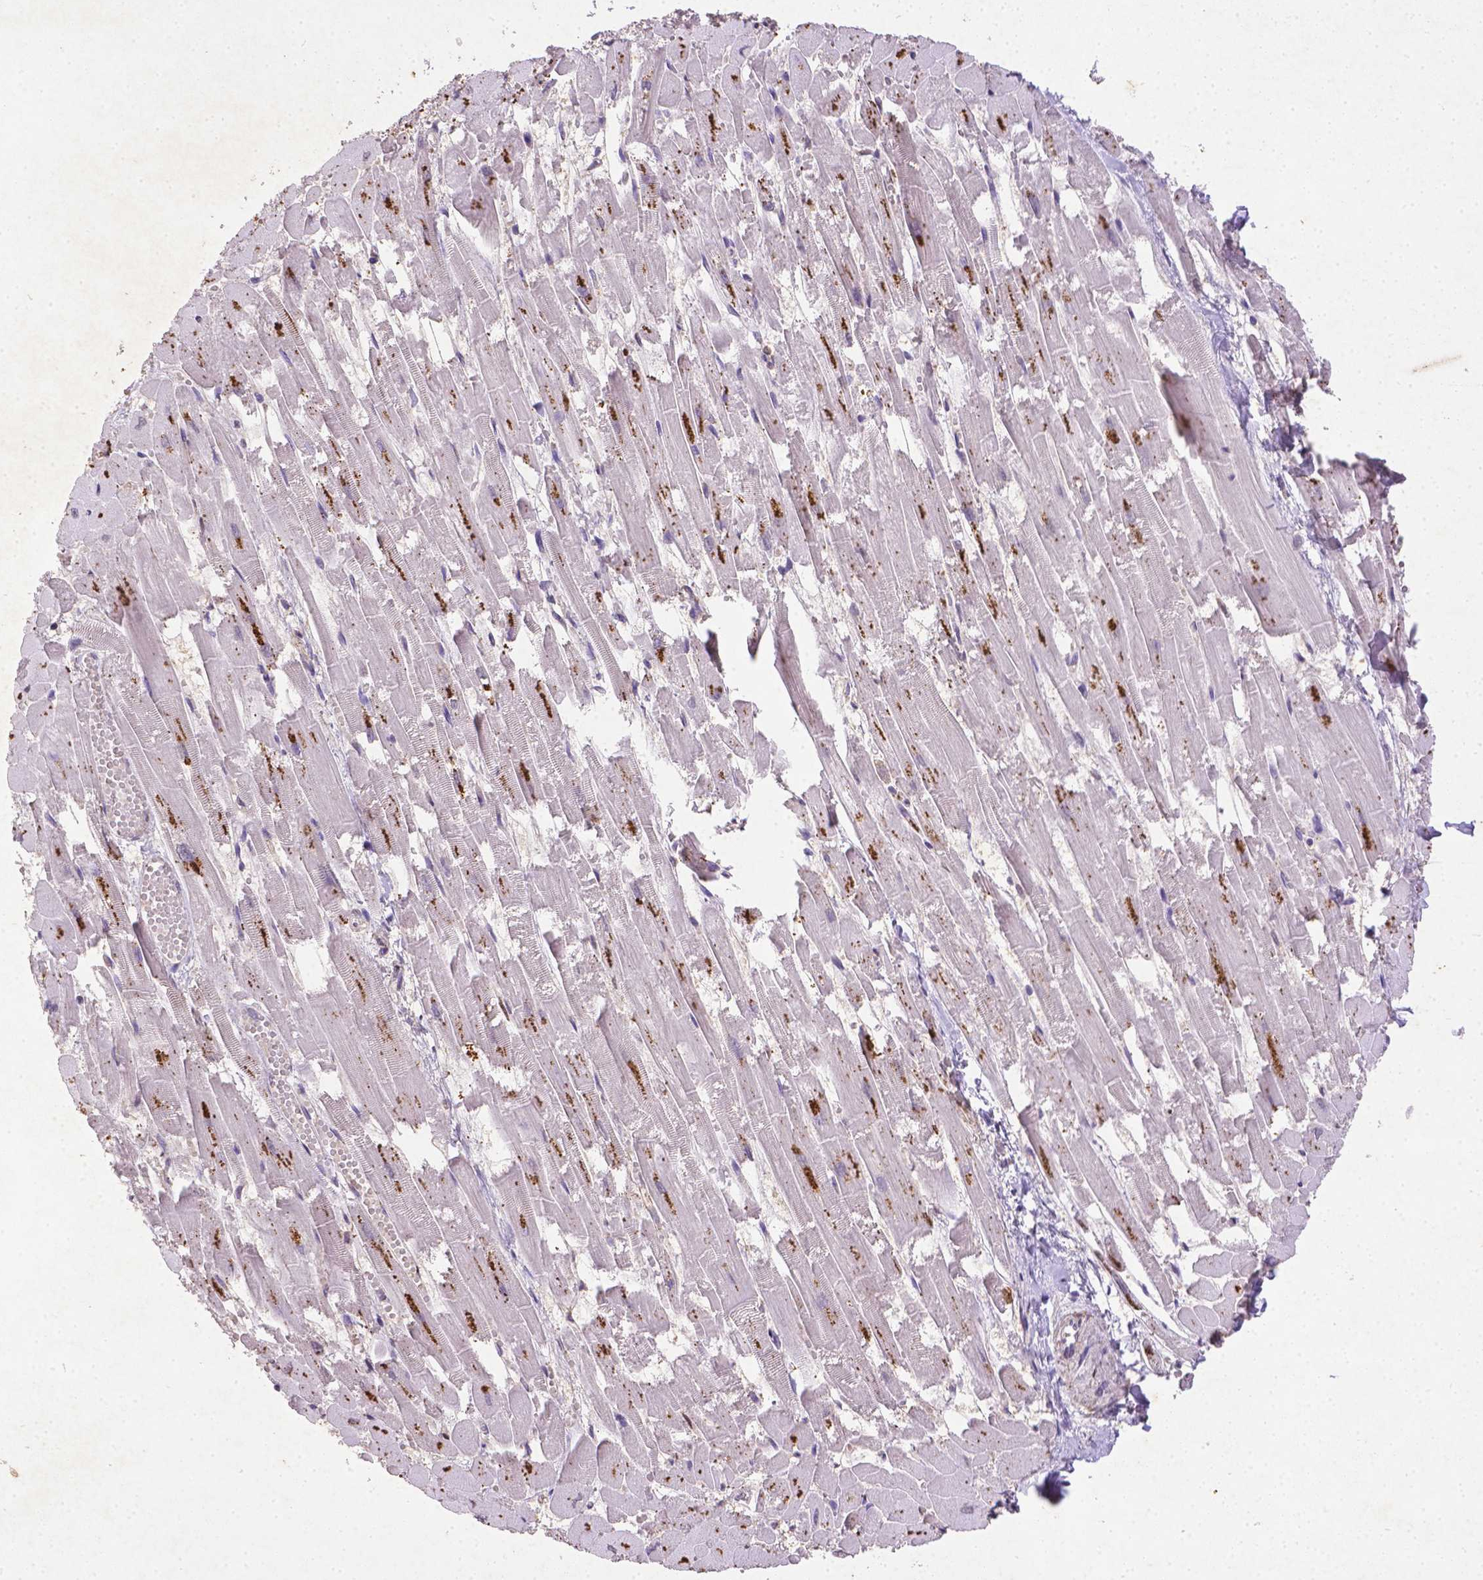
{"staining": {"intensity": "negative", "quantity": "none", "location": "none"}, "tissue": "heart muscle", "cell_type": "Cardiomyocytes", "image_type": "normal", "snomed": [{"axis": "morphology", "description": "Normal tissue, NOS"}, {"axis": "topography", "description": "Heart"}], "caption": "Protein analysis of normal heart muscle displays no significant expression in cardiomyocytes.", "gene": "CDKN1A", "patient": {"sex": "female", "age": 52}}